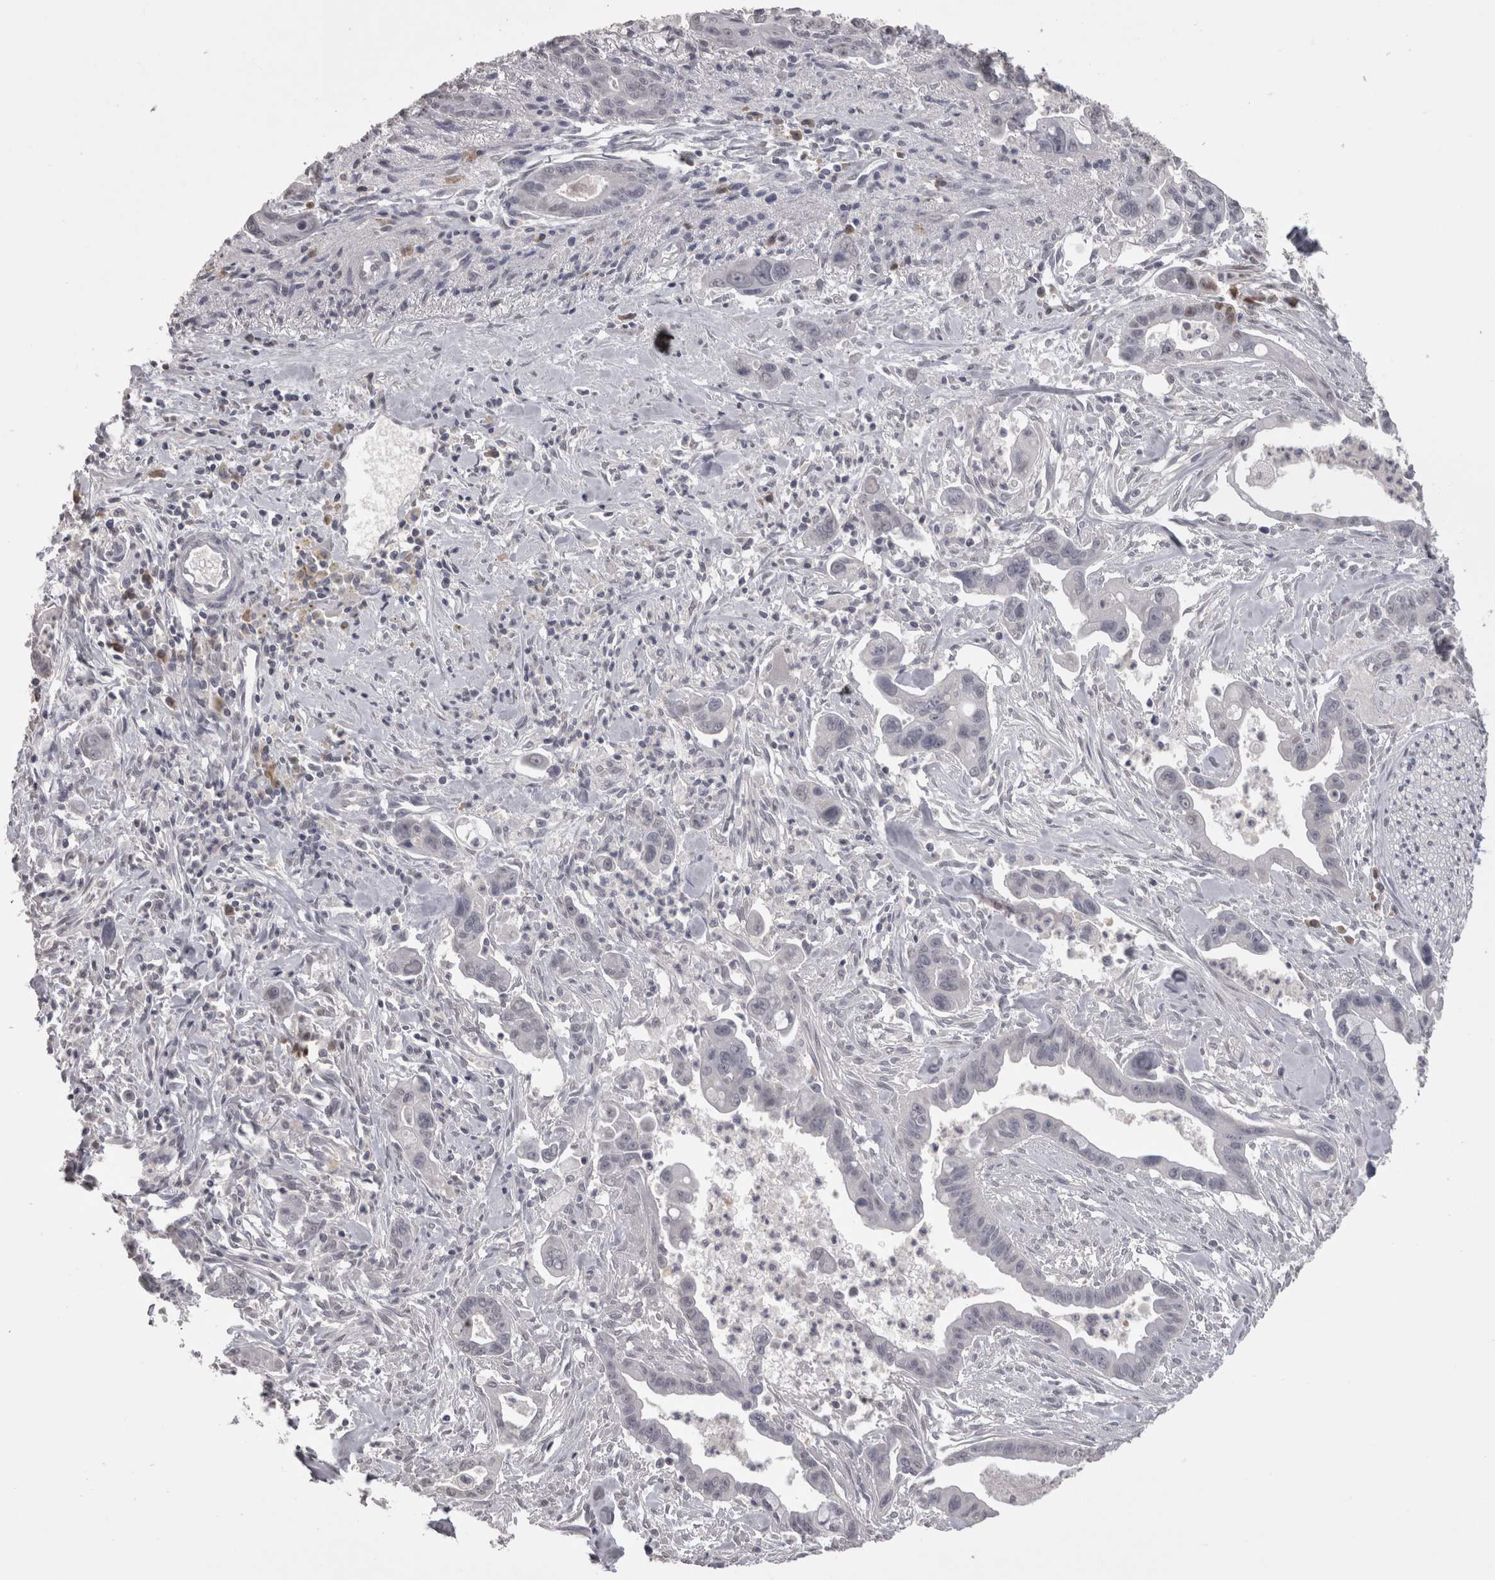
{"staining": {"intensity": "negative", "quantity": "none", "location": "none"}, "tissue": "pancreatic cancer", "cell_type": "Tumor cells", "image_type": "cancer", "snomed": [{"axis": "morphology", "description": "Adenocarcinoma, NOS"}, {"axis": "topography", "description": "Pancreas"}], "caption": "A micrograph of pancreatic adenocarcinoma stained for a protein exhibits no brown staining in tumor cells.", "gene": "LAX1", "patient": {"sex": "male", "age": 70}}